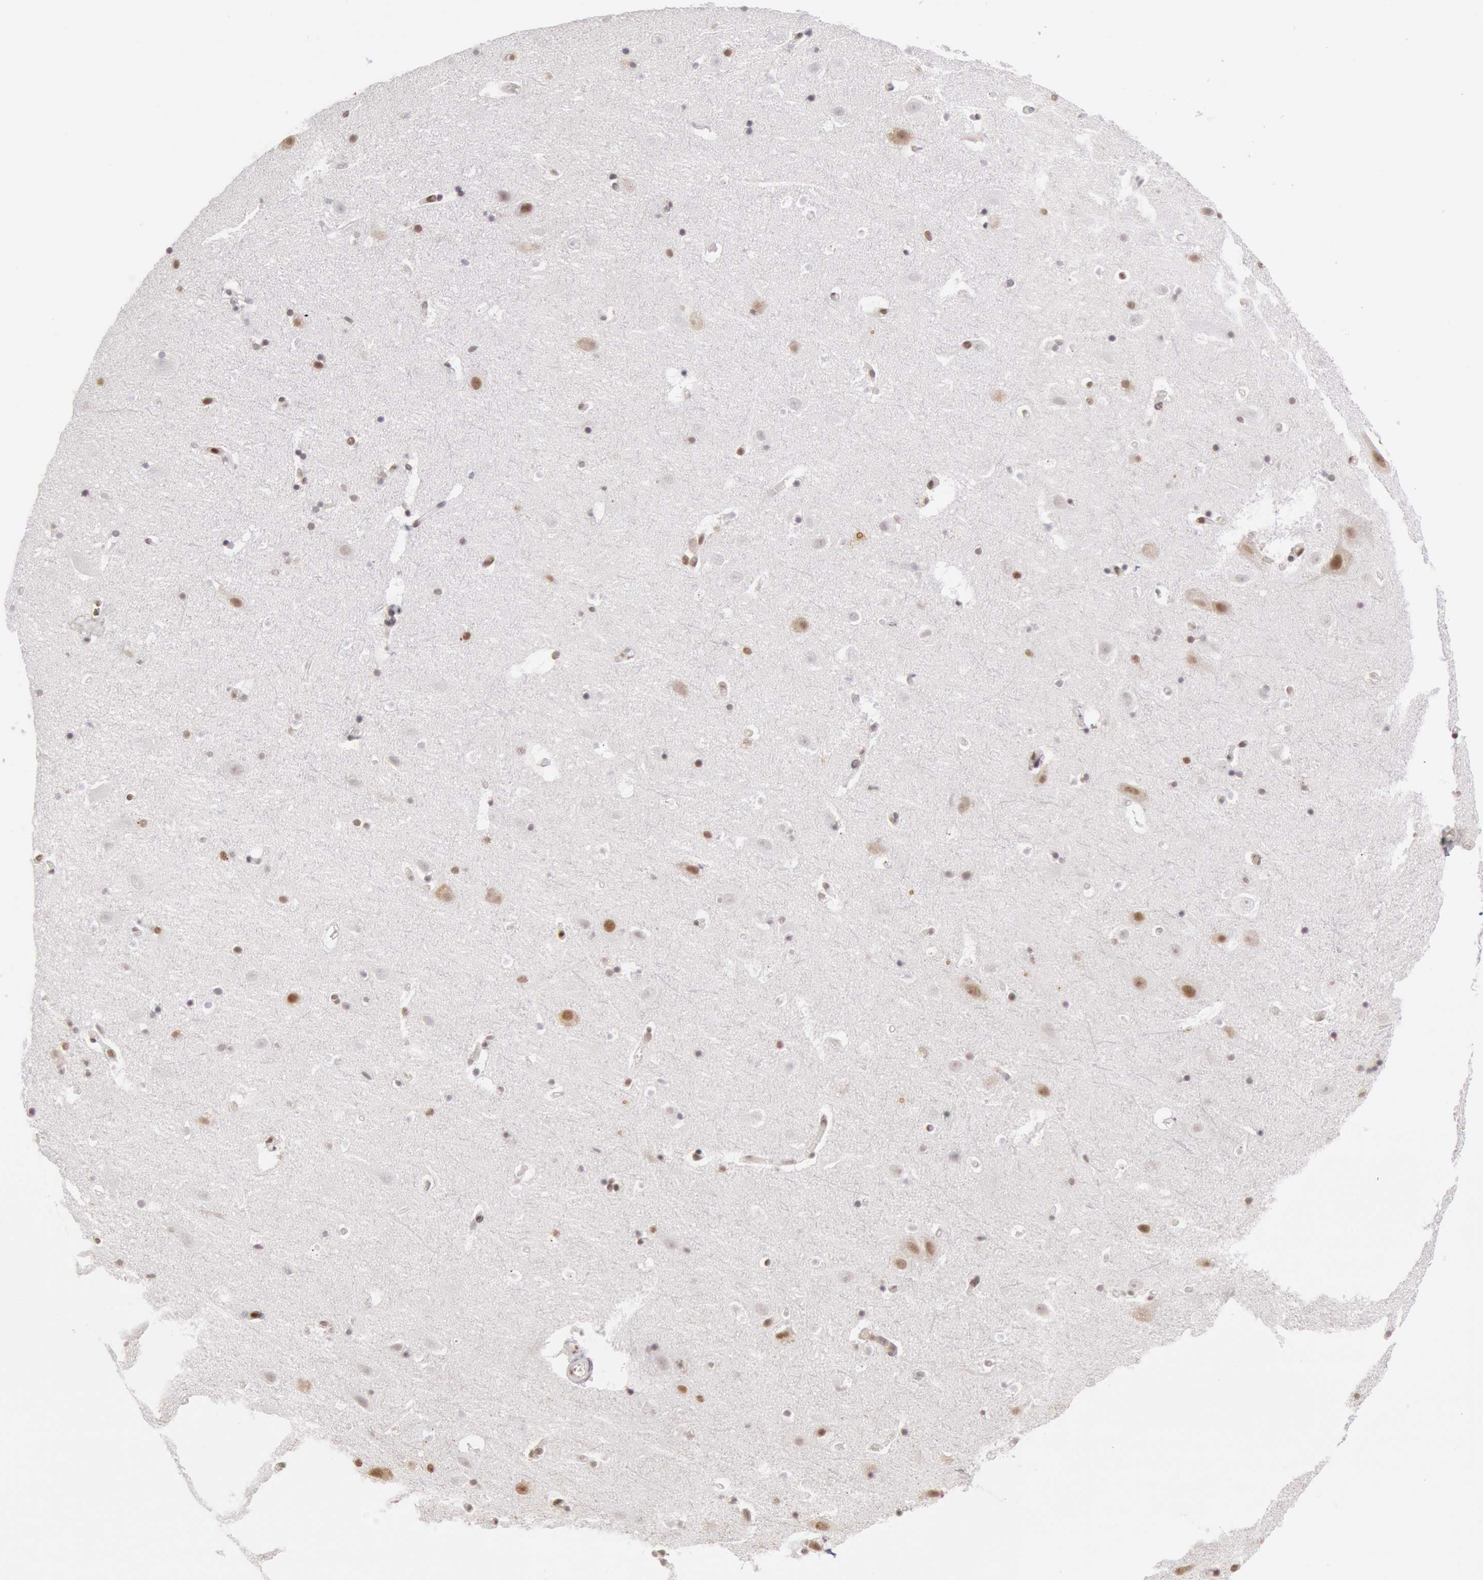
{"staining": {"intensity": "moderate", "quantity": ">75%", "location": "nuclear"}, "tissue": "hippocampus", "cell_type": "Glial cells", "image_type": "normal", "snomed": [{"axis": "morphology", "description": "Normal tissue, NOS"}, {"axis": "topography", "description": "Hippocampus"}], "caption": "Immunohistochemistry (IHC) staining of benign hippocampus, which reveals medium levels of moderate nuclear expression in about >75% of glial cells indicating moderate nuclear protein expression. The staining was performed using DAB (3,3'-diaminobenzidine) (brown) for protein detection and nuclei were counterstained in hematoxylin (blue).", "gene": "ESS2", "patient": {"sex": "male", "age": 45}}